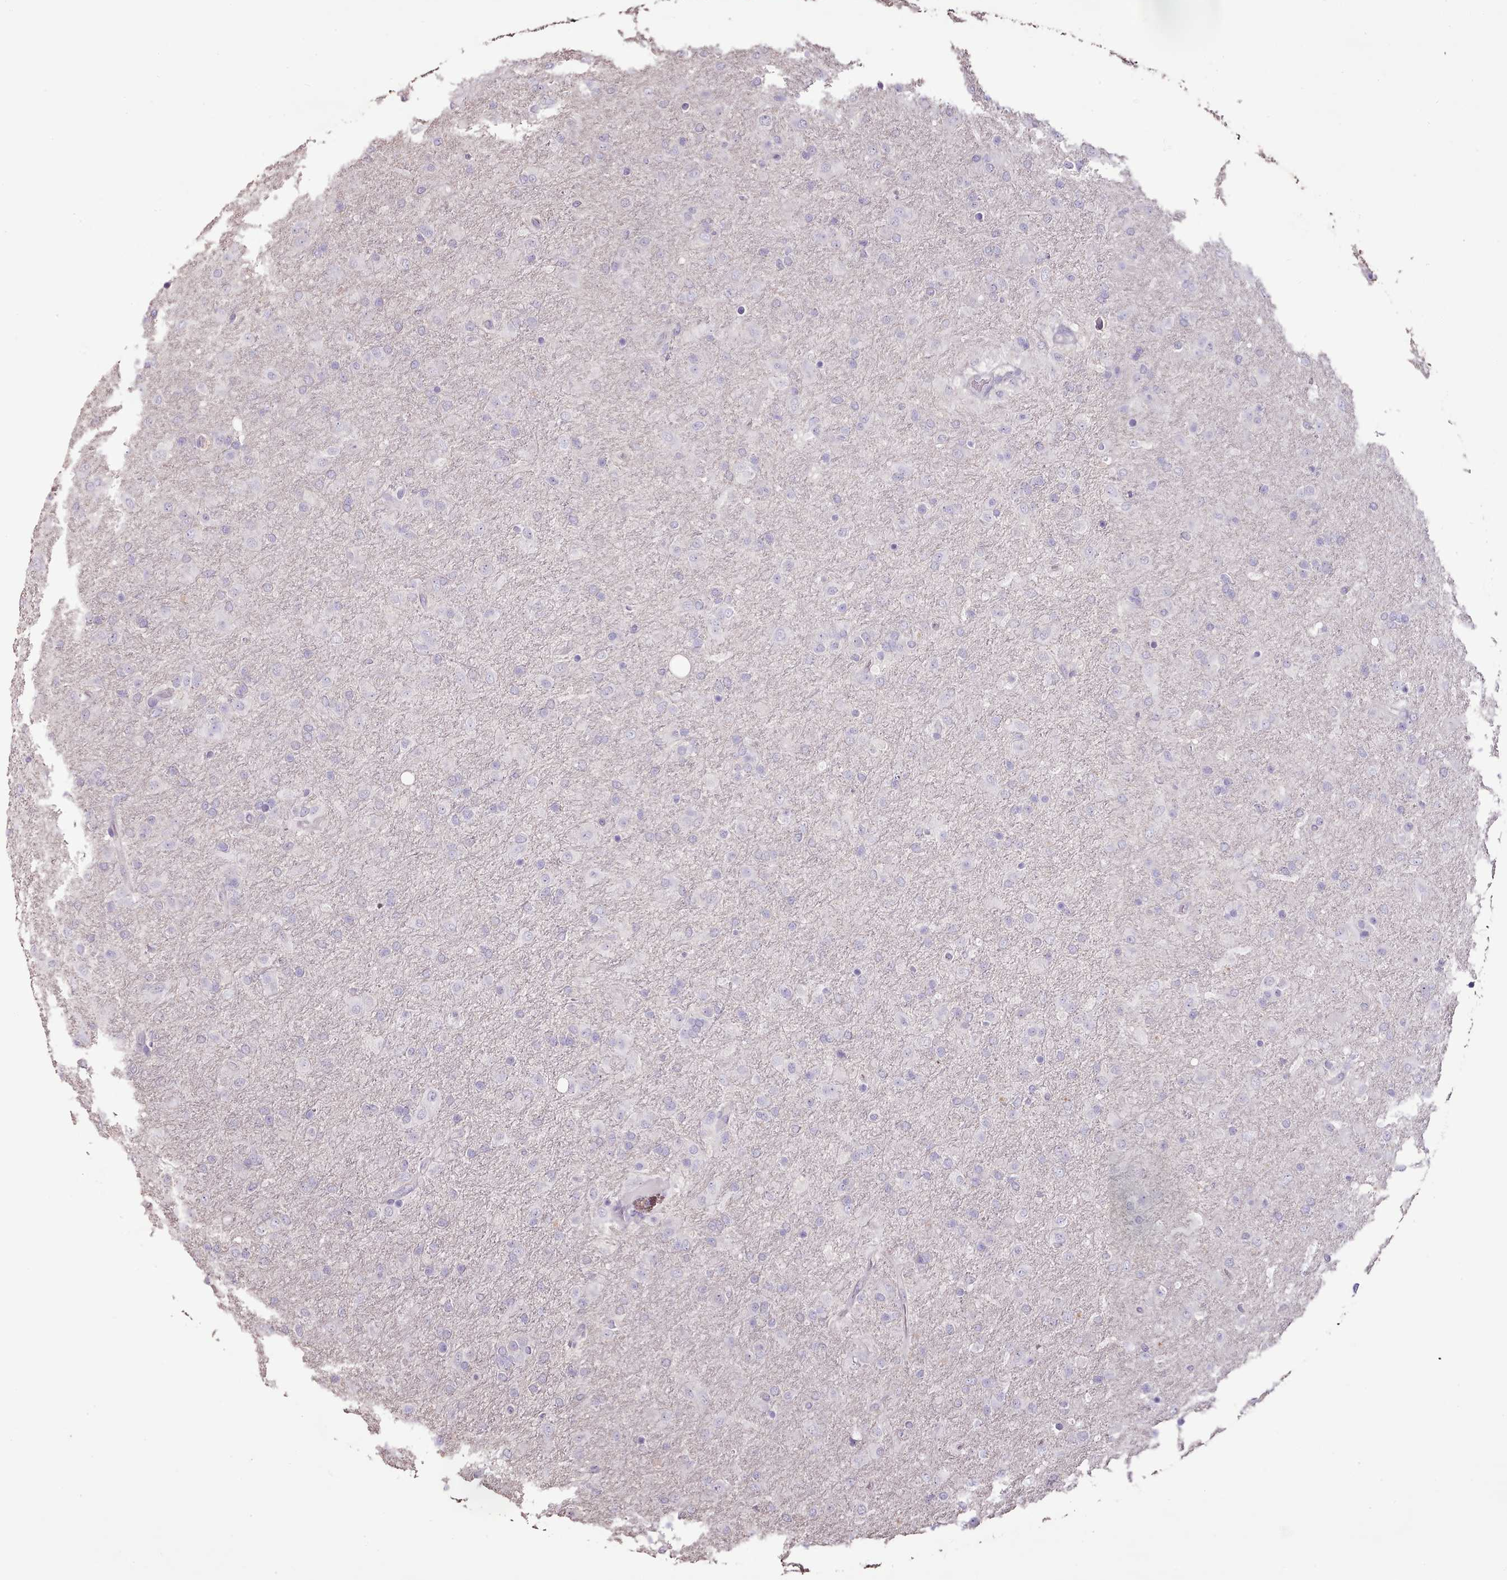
{"staining": {"intensity": "negative", "quantity": "none", "location": "none"}, "tissue": "glioma", "cell_type": "Tumor cells", "image_type": "cancer", "snomed": [{"axis": "morphology", "description": "Glioma, malignant, Low grade"}, {"axis": "topography", "description": "Brain"}], "caption": "Human glioma stained for a protein using IHC shows no expression in tumor cells.", "gene": "BLOC1S2", "patient": {"sex": "male", "age": 65}}